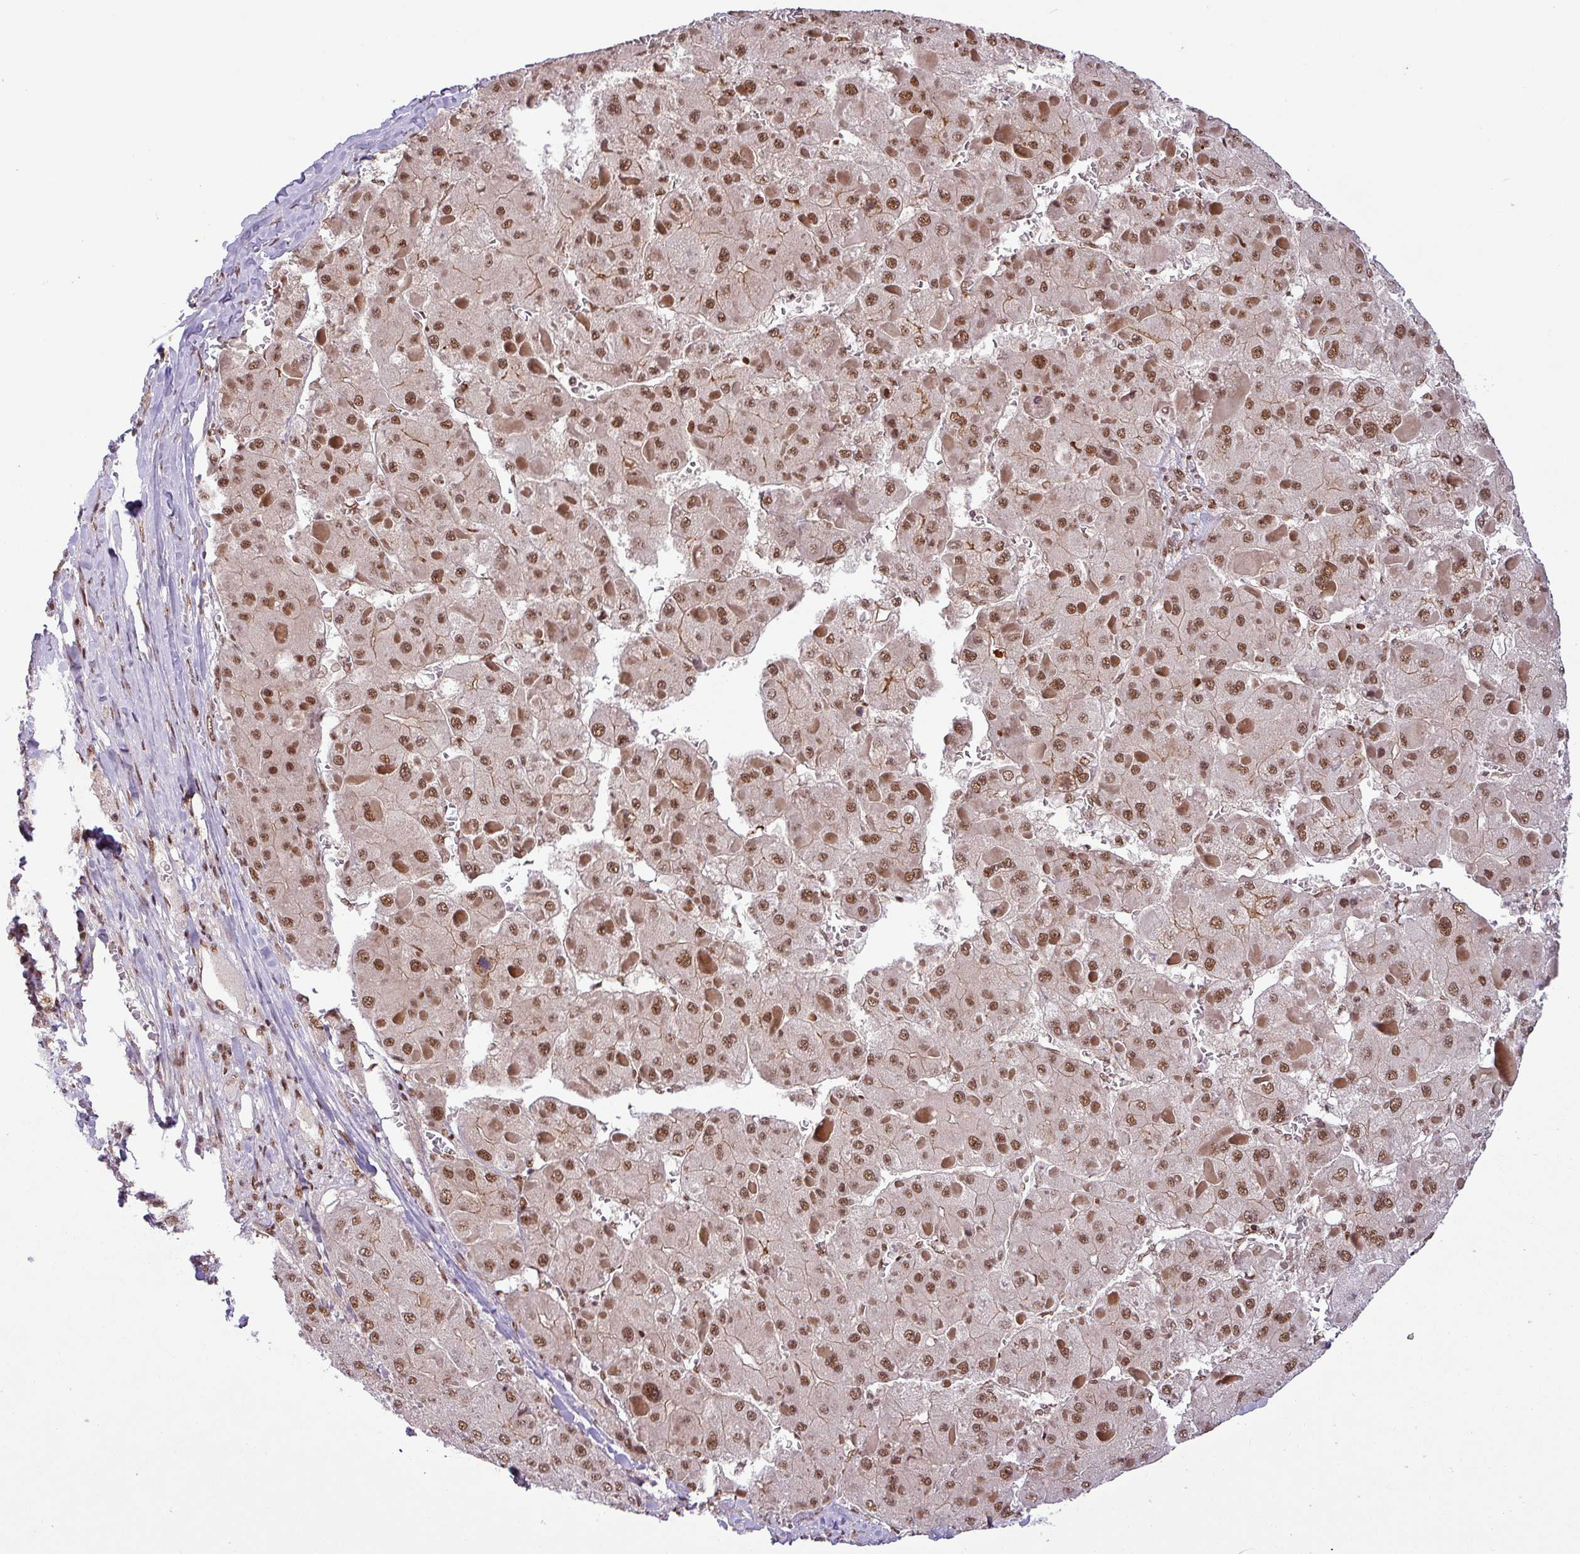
{"staining": {"intensity": "moderate", "quantity": ">75%", "location": "nuclear"}, "tissue": "liver cancer", "cell_type": "Tumor cells", "image_type": "cancer", "snomed": [{"axis": "morphology", "description": "Carcinoma, Hepatocellular, NOS"}, {"axis": "topography", "description": "Liver"}], "caption": "Immunohistochemical staining of human liver cancer demonstrates medium levels of moderate nuclear protein expression in about >75% of tumor cells. (IHC, brightfield microscopy, high magnification).", "gene": "SRSF2", "patient": {"sex": "female", "age": 73}}